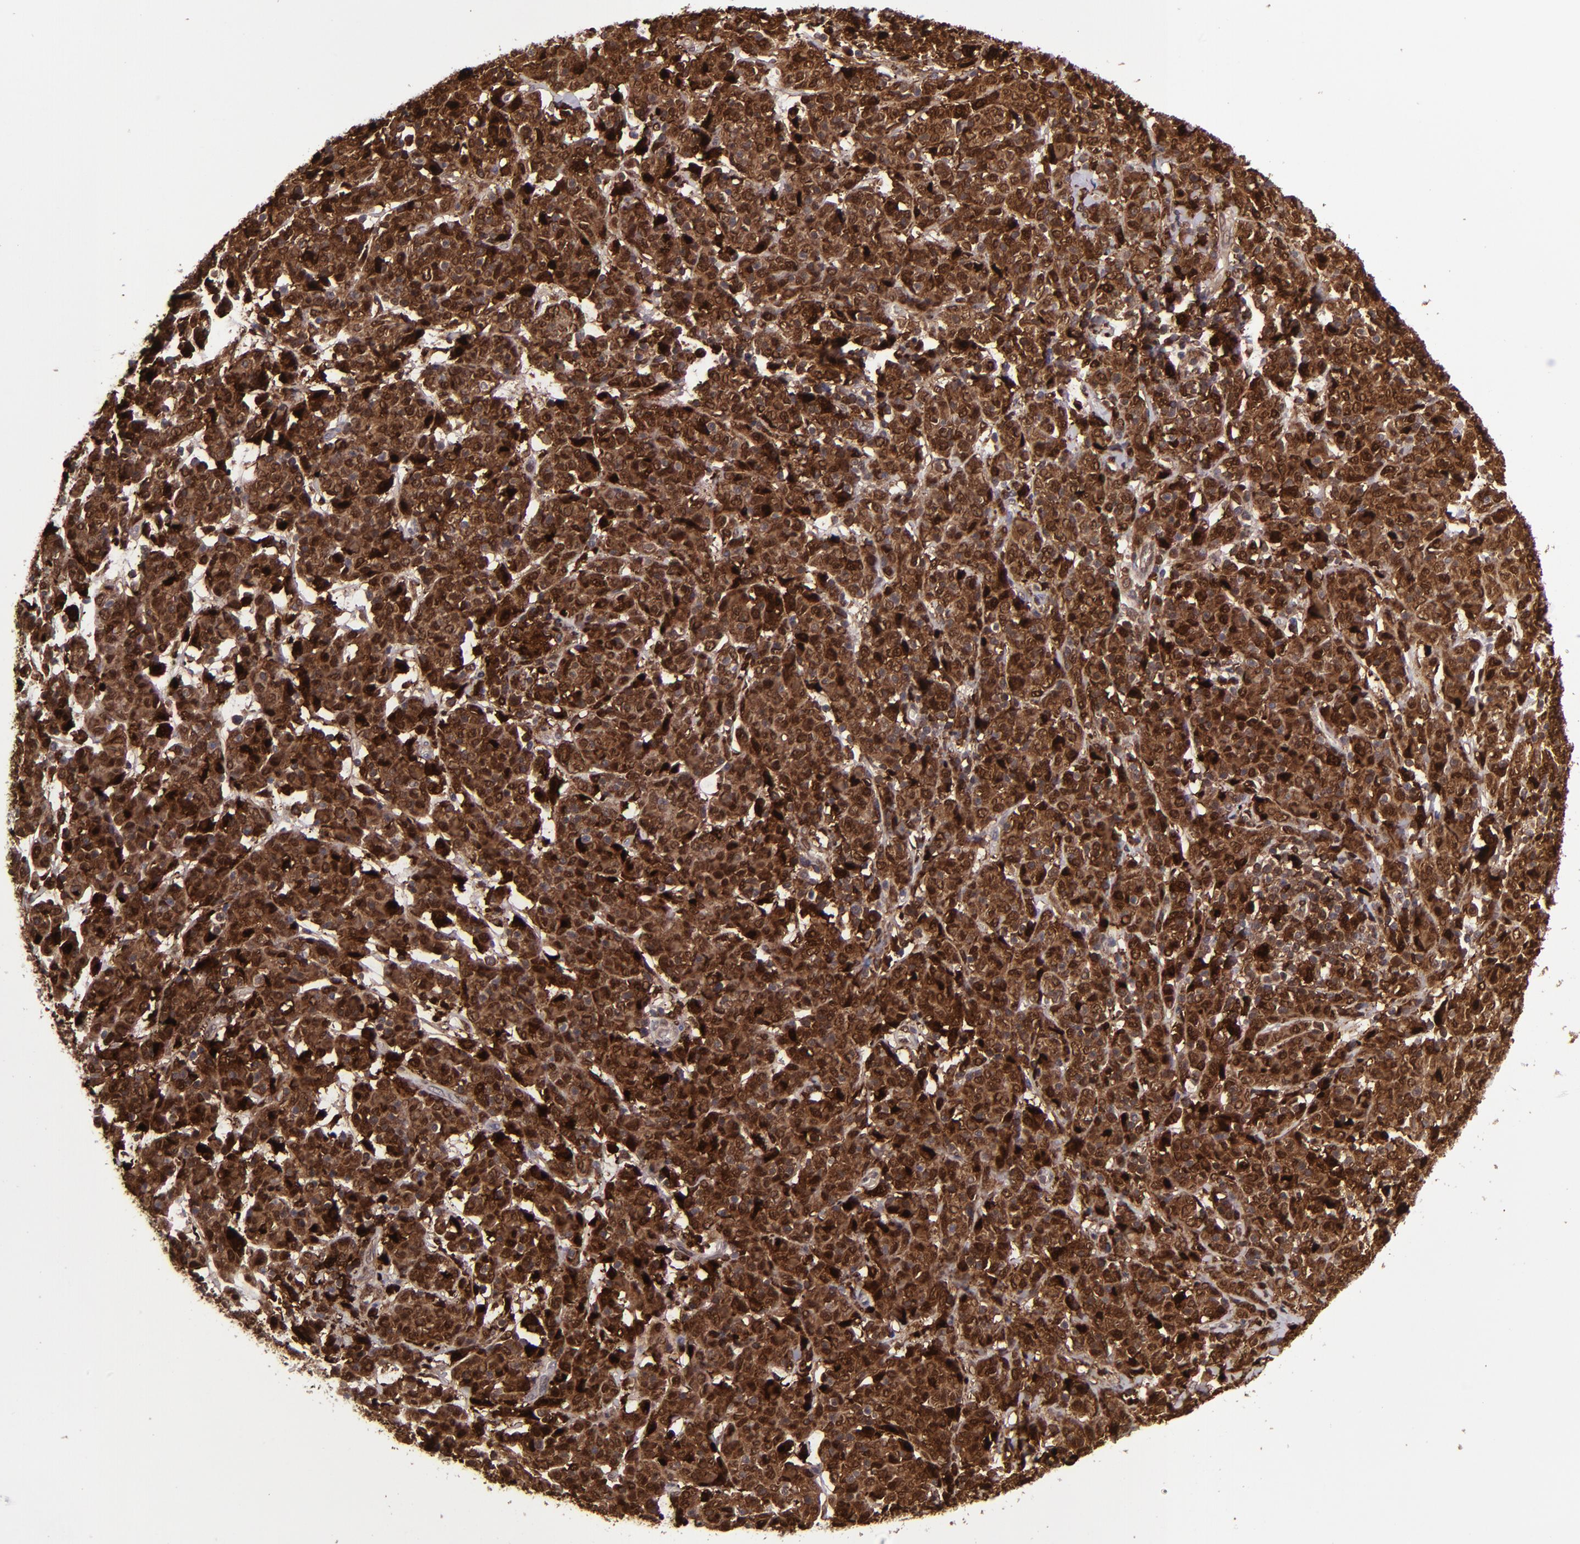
{"staining": {"intensity": "strong", "quantity": ">75%", "location": "cytoplasmic/membranous,nuclear"}, "tissue": "cervical cancer", "cell_type": "Tumor cells", "image_type": "cancer", "snomed": [{"axis": "morphology", "description": "Normal tissue, NOS"}, {"axis": "morphology", "description": "Squamous cell carcinoma, NOS"}, {"axis": "topography", "description": "Cervix"}], "caption": "A brown stain shows strong cytoplasmic/membranous and nuclear expression of a protein in human cervical cancer (squamous cell carcinoma) tumor cells.", "gene": "TYMP", "patient": {"sex": "female", "age": 67}}